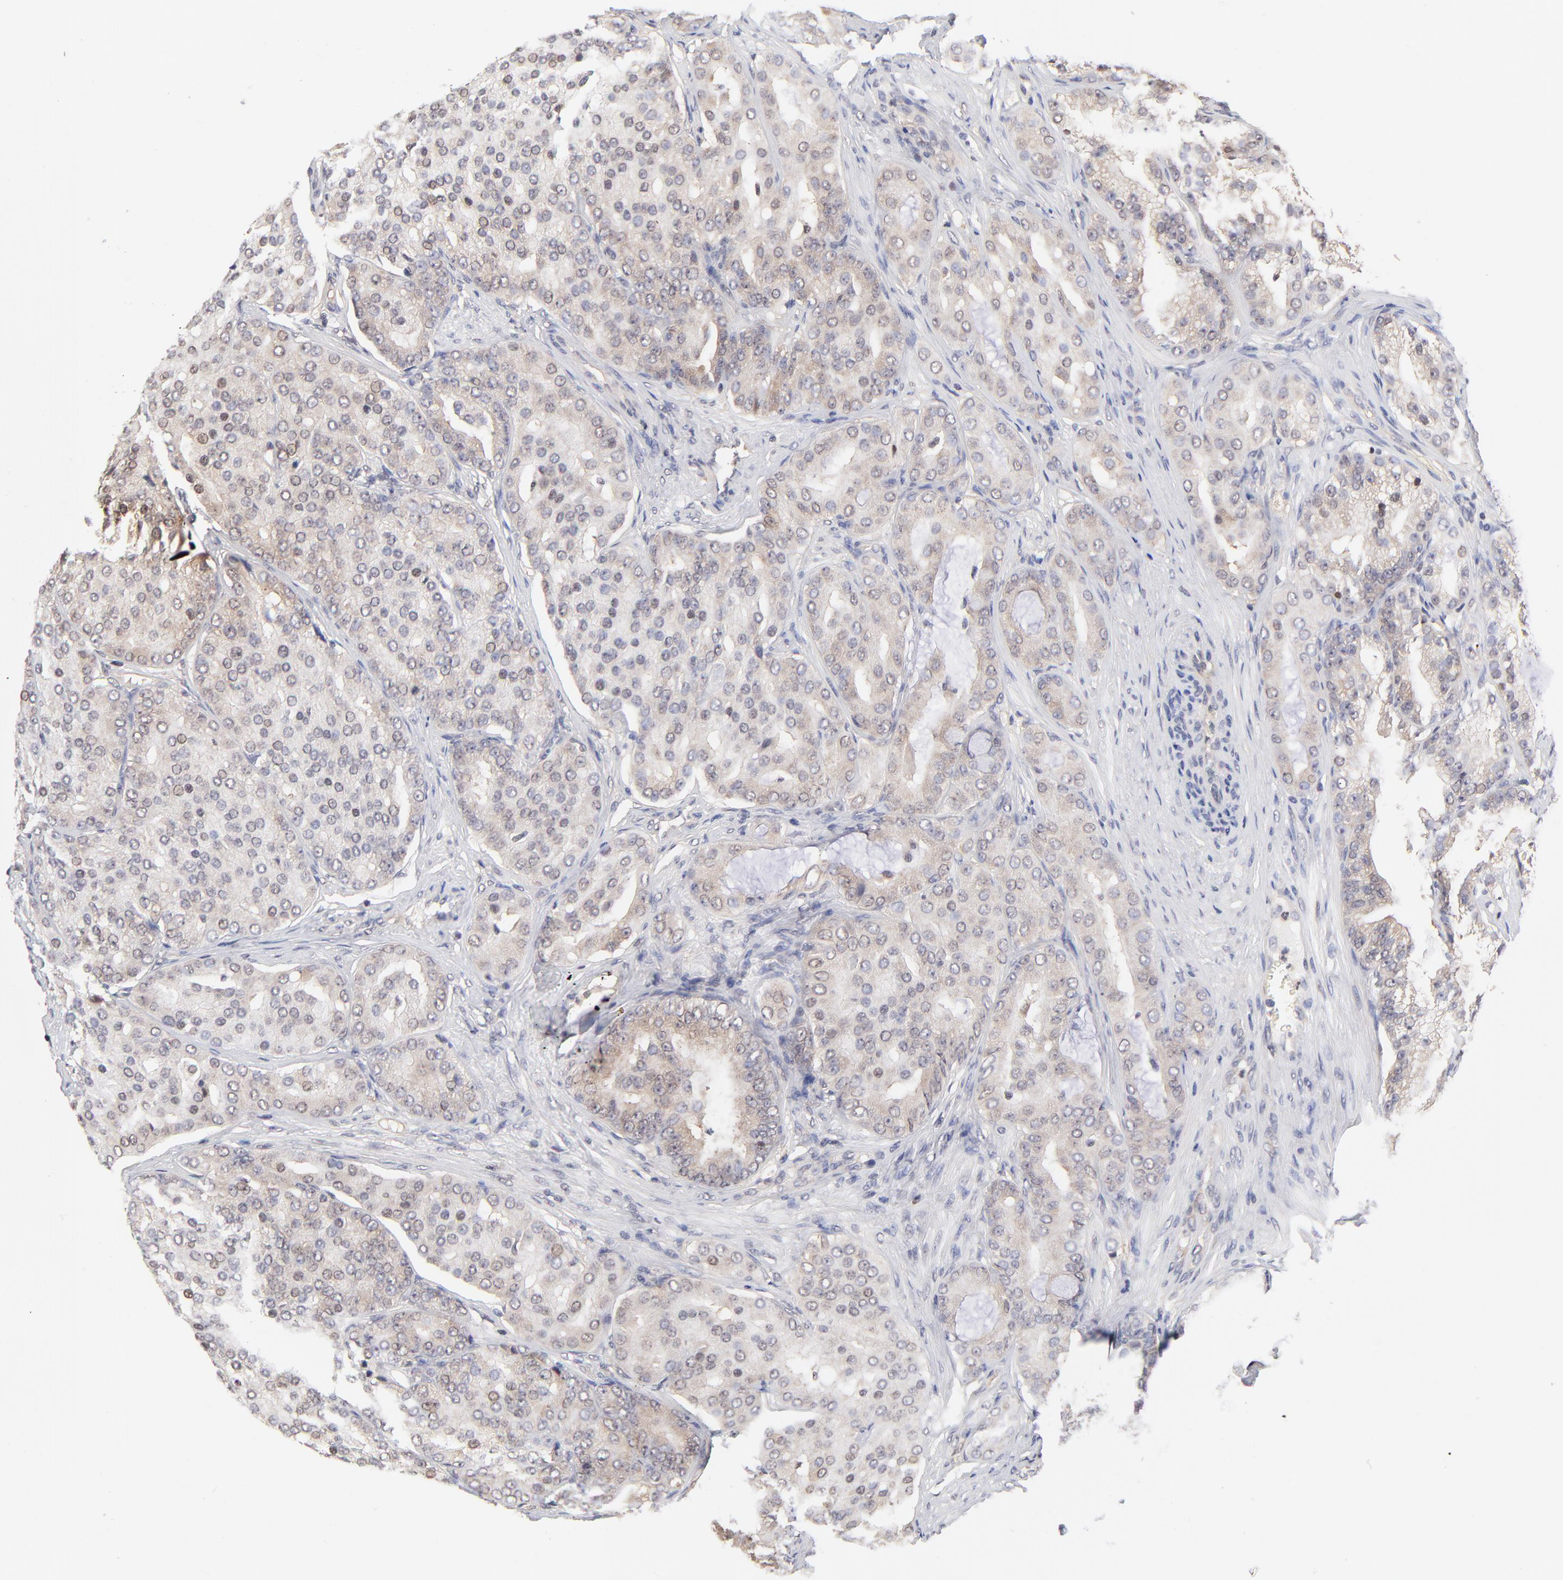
{"staining": {"intensity": "weak", "quantity": "<25%", "location": "nuclear"}, "tissue": "prostate cancer", "cell_type": "Tumor cells", "image_type": "cancer", "snomed": [{"axis": "morphology", "description": "Adenocarcinoma, High grade"}, {"axis": "topography", "description": "Prostate"}], "caption": "A high-resolution photomicrograph shows immunohistochemistry staining of prostate high-grade adenocarcinoma, which reveals no significant positivity in tumor cells. (Brightfield microscopy of DAB immunohistochemistry (IHC) at high magnification).", "gene": "PSMC4", "patient": {"sex": "male", "age": 64}}